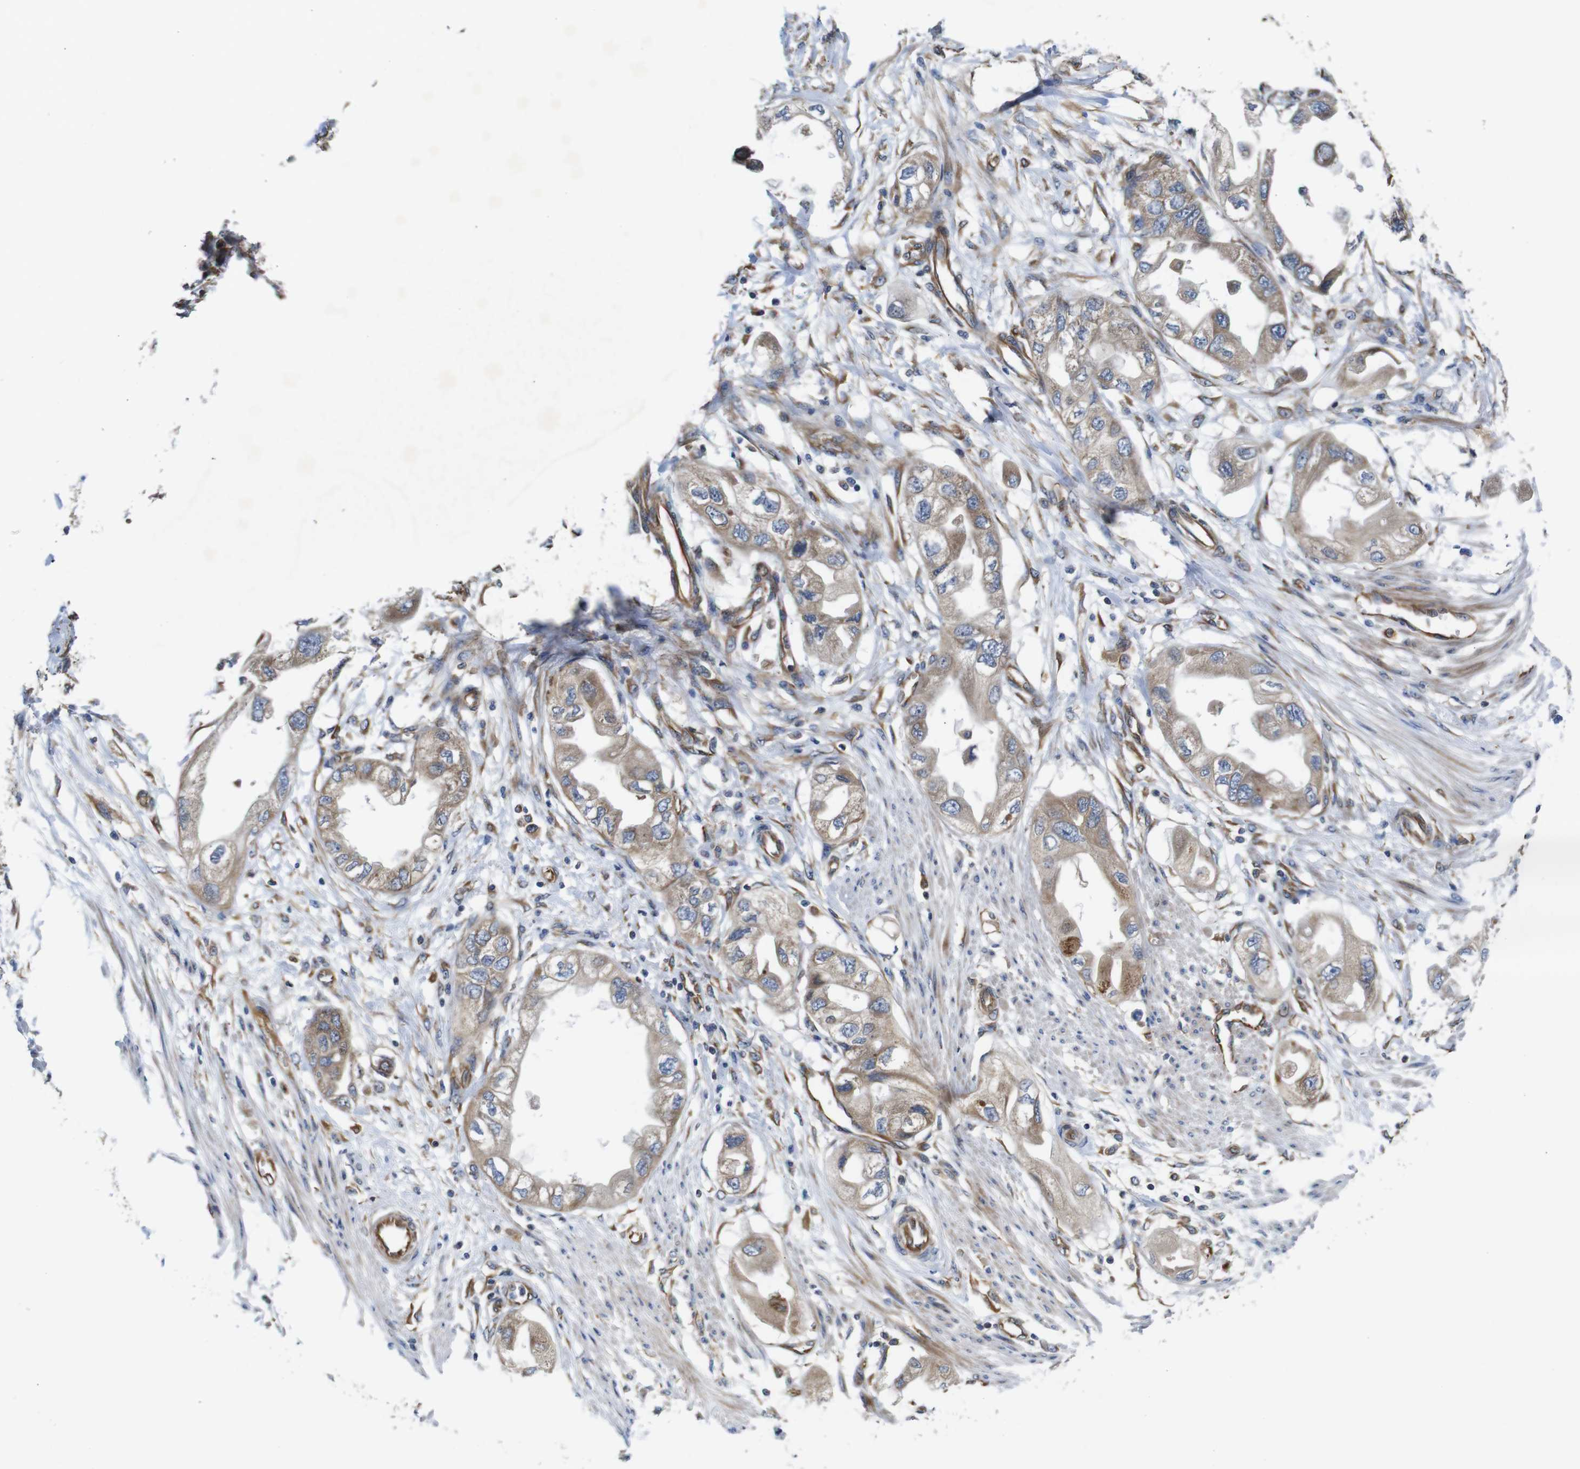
{"staining": {"intensity": "weak", "quantity": ">75%", "location": "cytoplasmic/membranous"}, "tissue": "endometrial cancer", "cell_type": "Tumor cells", "image_type": "cancer", "snomed": [{"axis": "morphology", "description": "Adenocarcinoma, NOS"}, {"axis": "topography", "description": "Endometrium"}], "caption": "DAB (3,3'-diaminobenzidine) immunohistochemical staining of human endometrial cancer shows weak cytoplasmic/membranous protein staining in approximately >75% of tumor cells.", "gene": "POMK", "patient": {"sex": "female", "age": 67}}